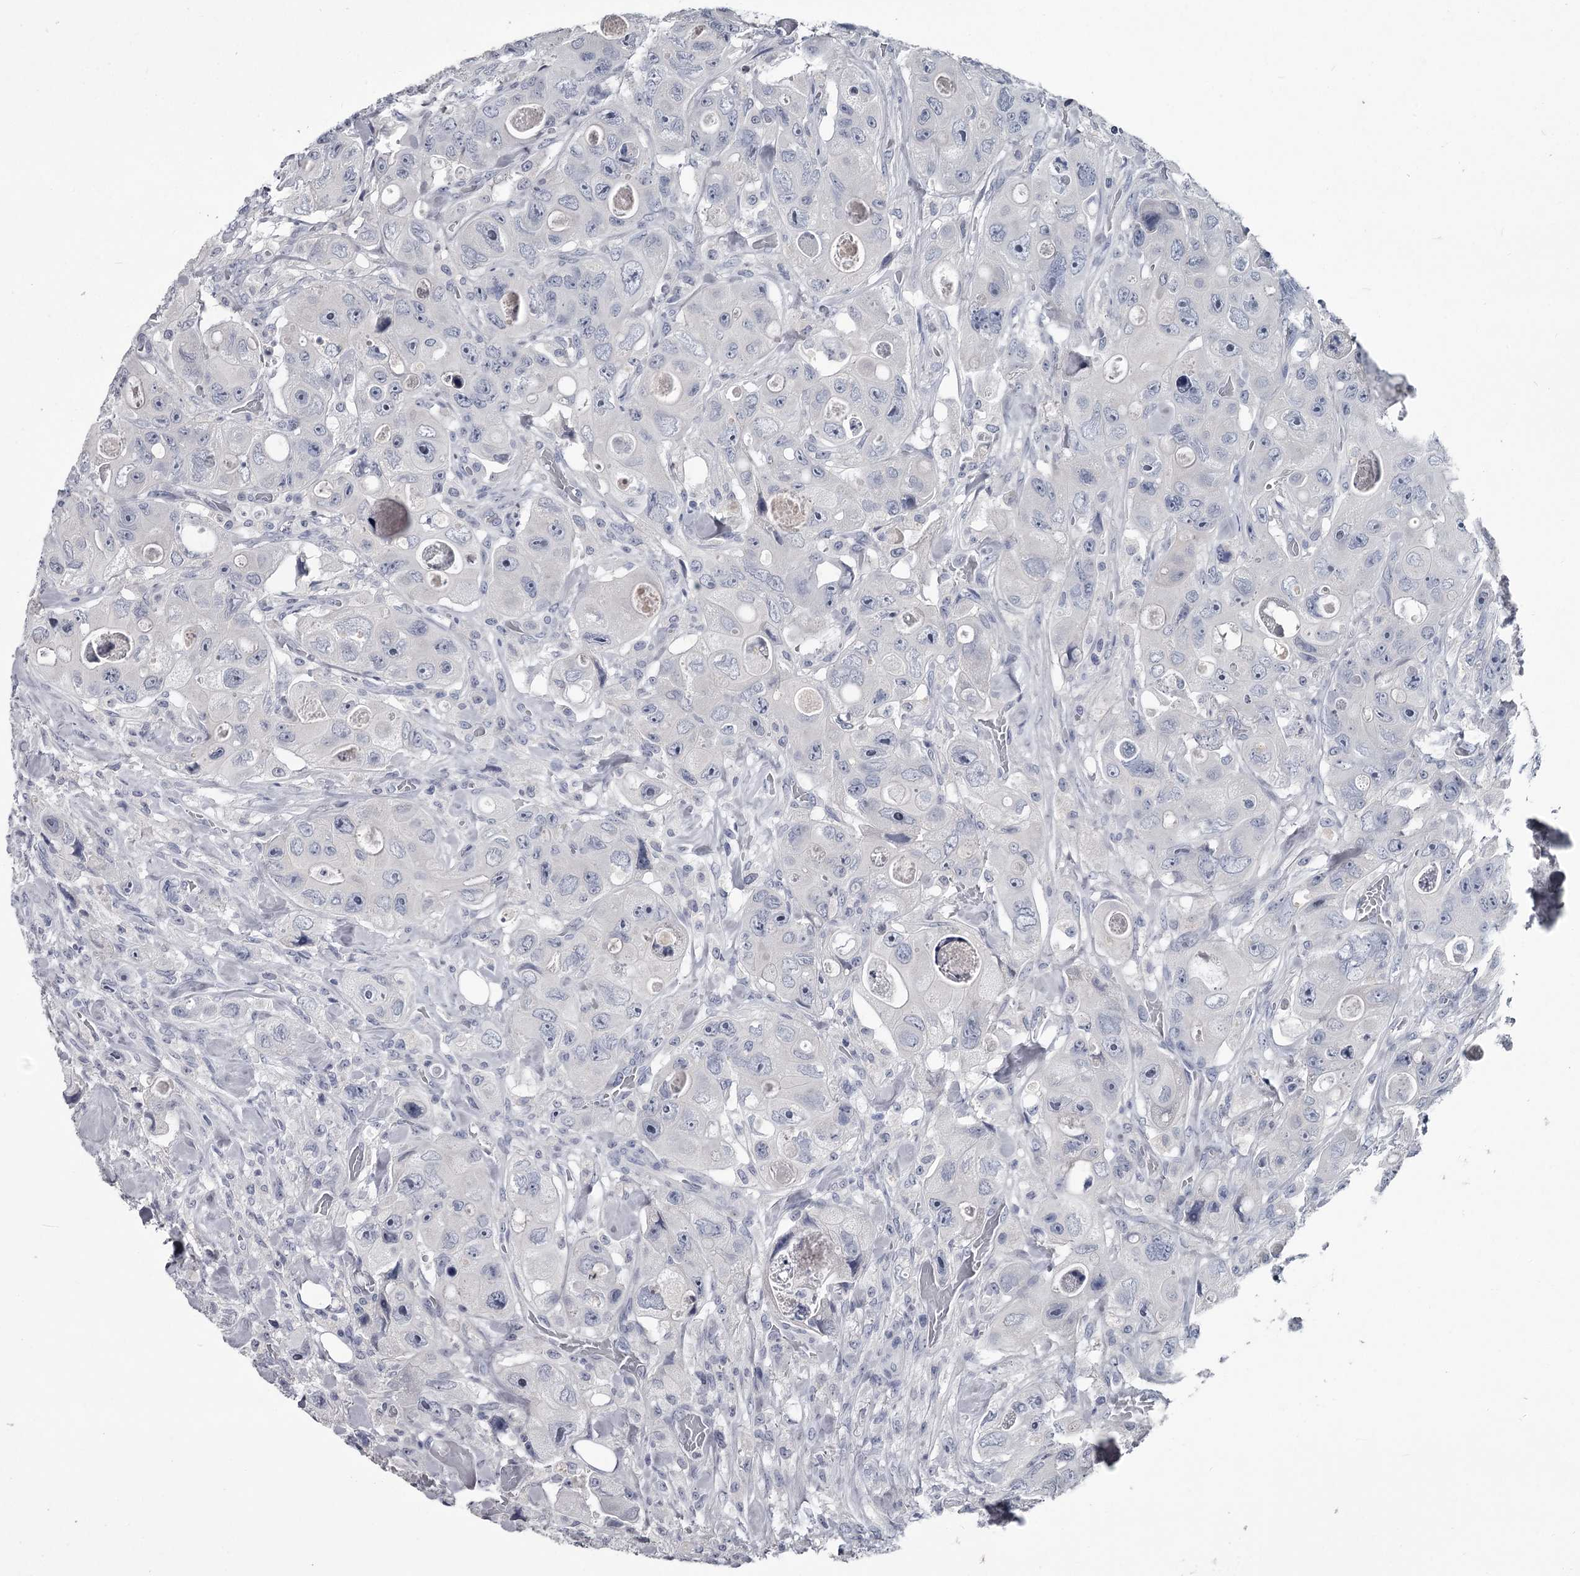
{"staining": {"intensity": "negative", "quantity": "none", "location": "none"}, "tissue": "colorectal cancer", "cell_type": "Tumor cells", "image_type": "cancer", "snomed": [{"axis": "morphology", "description": "Adenocarcinoma, NOS"}, {"axis": "topography", "description": "Colon"}], "caption": "Protein analysis of colorectal adenocarcinoma demonstrates no significant expression in tumor cells.", "gene": "DAO", "patient": {"sex": "female", "age": 46}}